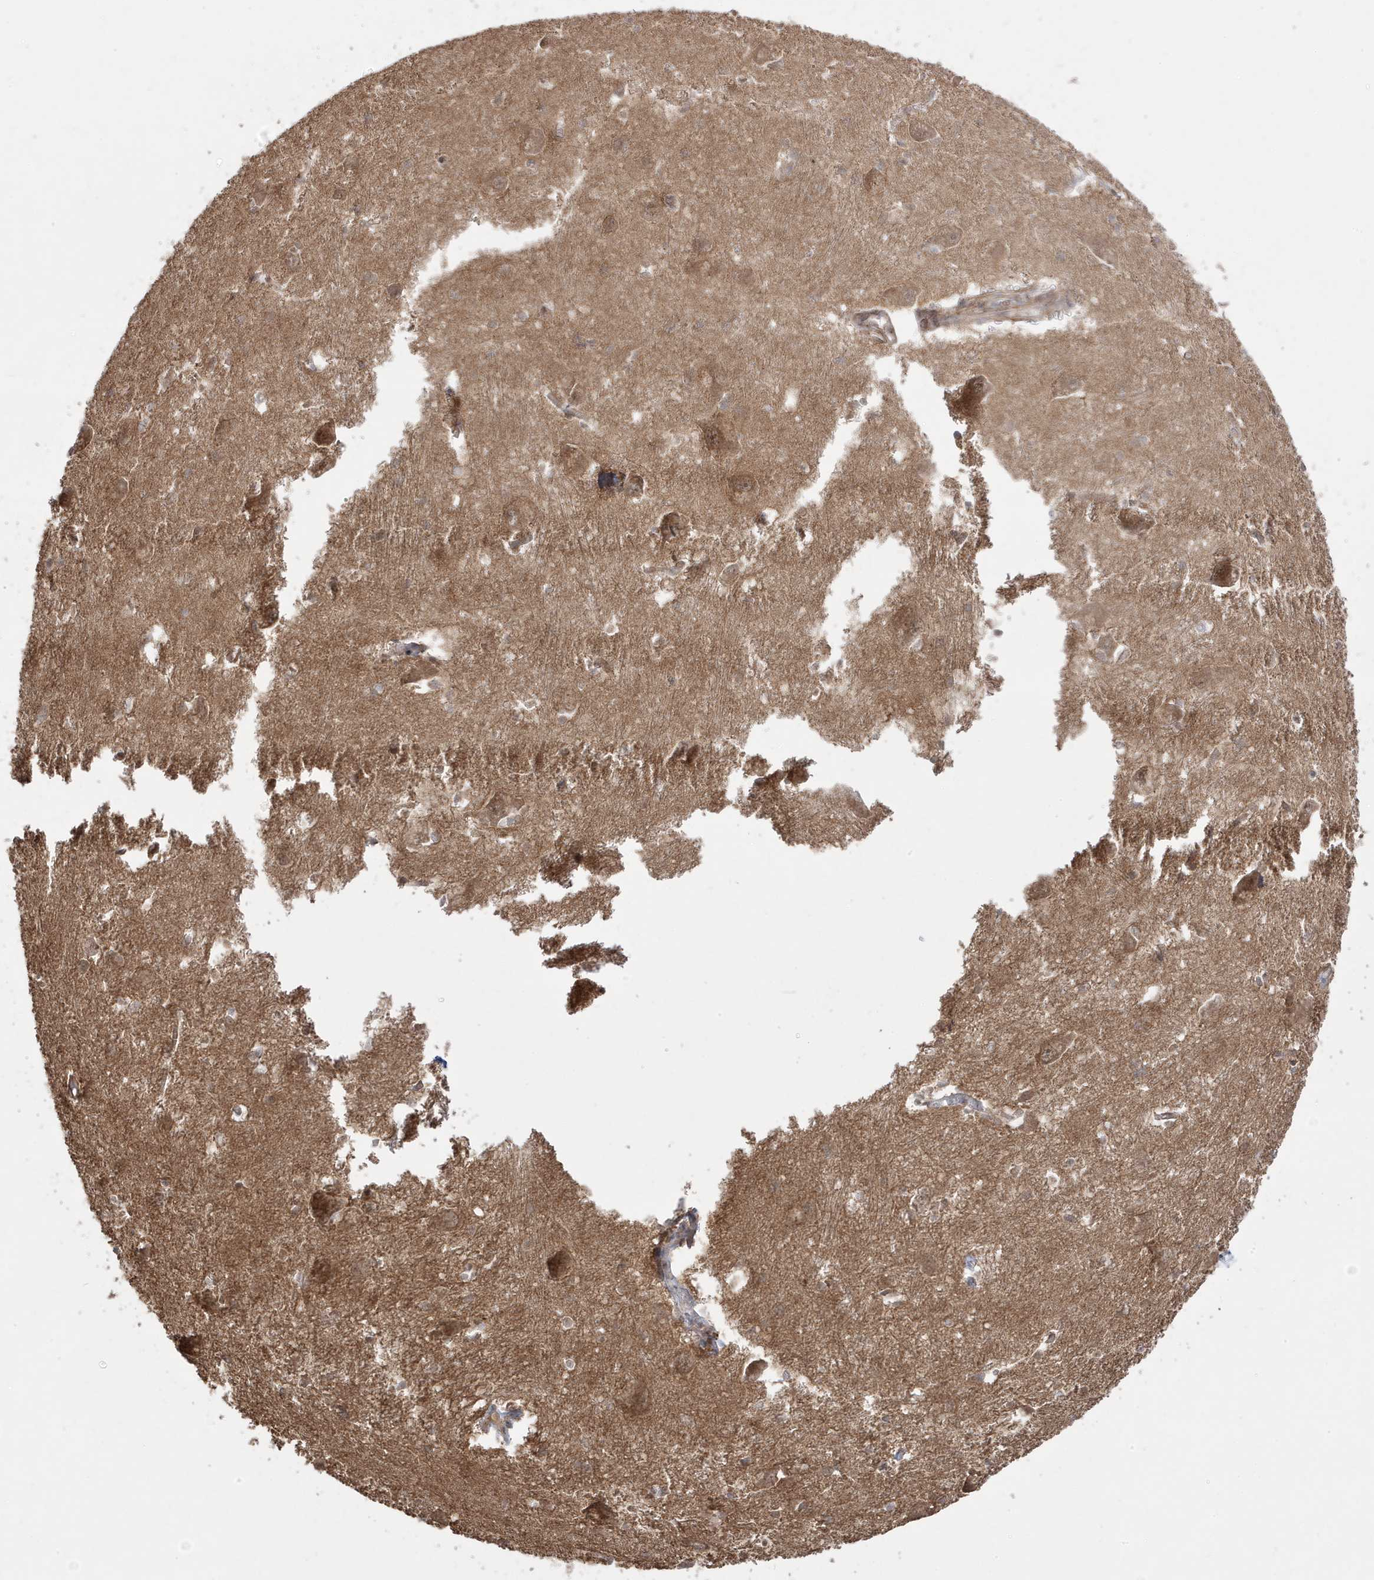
{"staining": {"intensity": "negative", "quantity": "none", "location": "none"}, "tissue": "caudate", "cell_type": "Glial cells", "image_type": "normal", "snomed": [{"axis": "morphology", "description": "Normal tissue, NOS"}, {"axis": "topography", "description": "Lateral ventricle wall"}], "caption": "Immunohistochemistry (IHC) photomicrograph of unremarkable caudate: caudate stained with DAB (3,3'-diaminobenzidine) exhibits no significant protein positivity in glial cells. (DAB immunohistochemistry visualized using brightfield microscopy, high magnification).", "gene": "DNAJC12", "patient": {"sex": "male", "age": 37}}